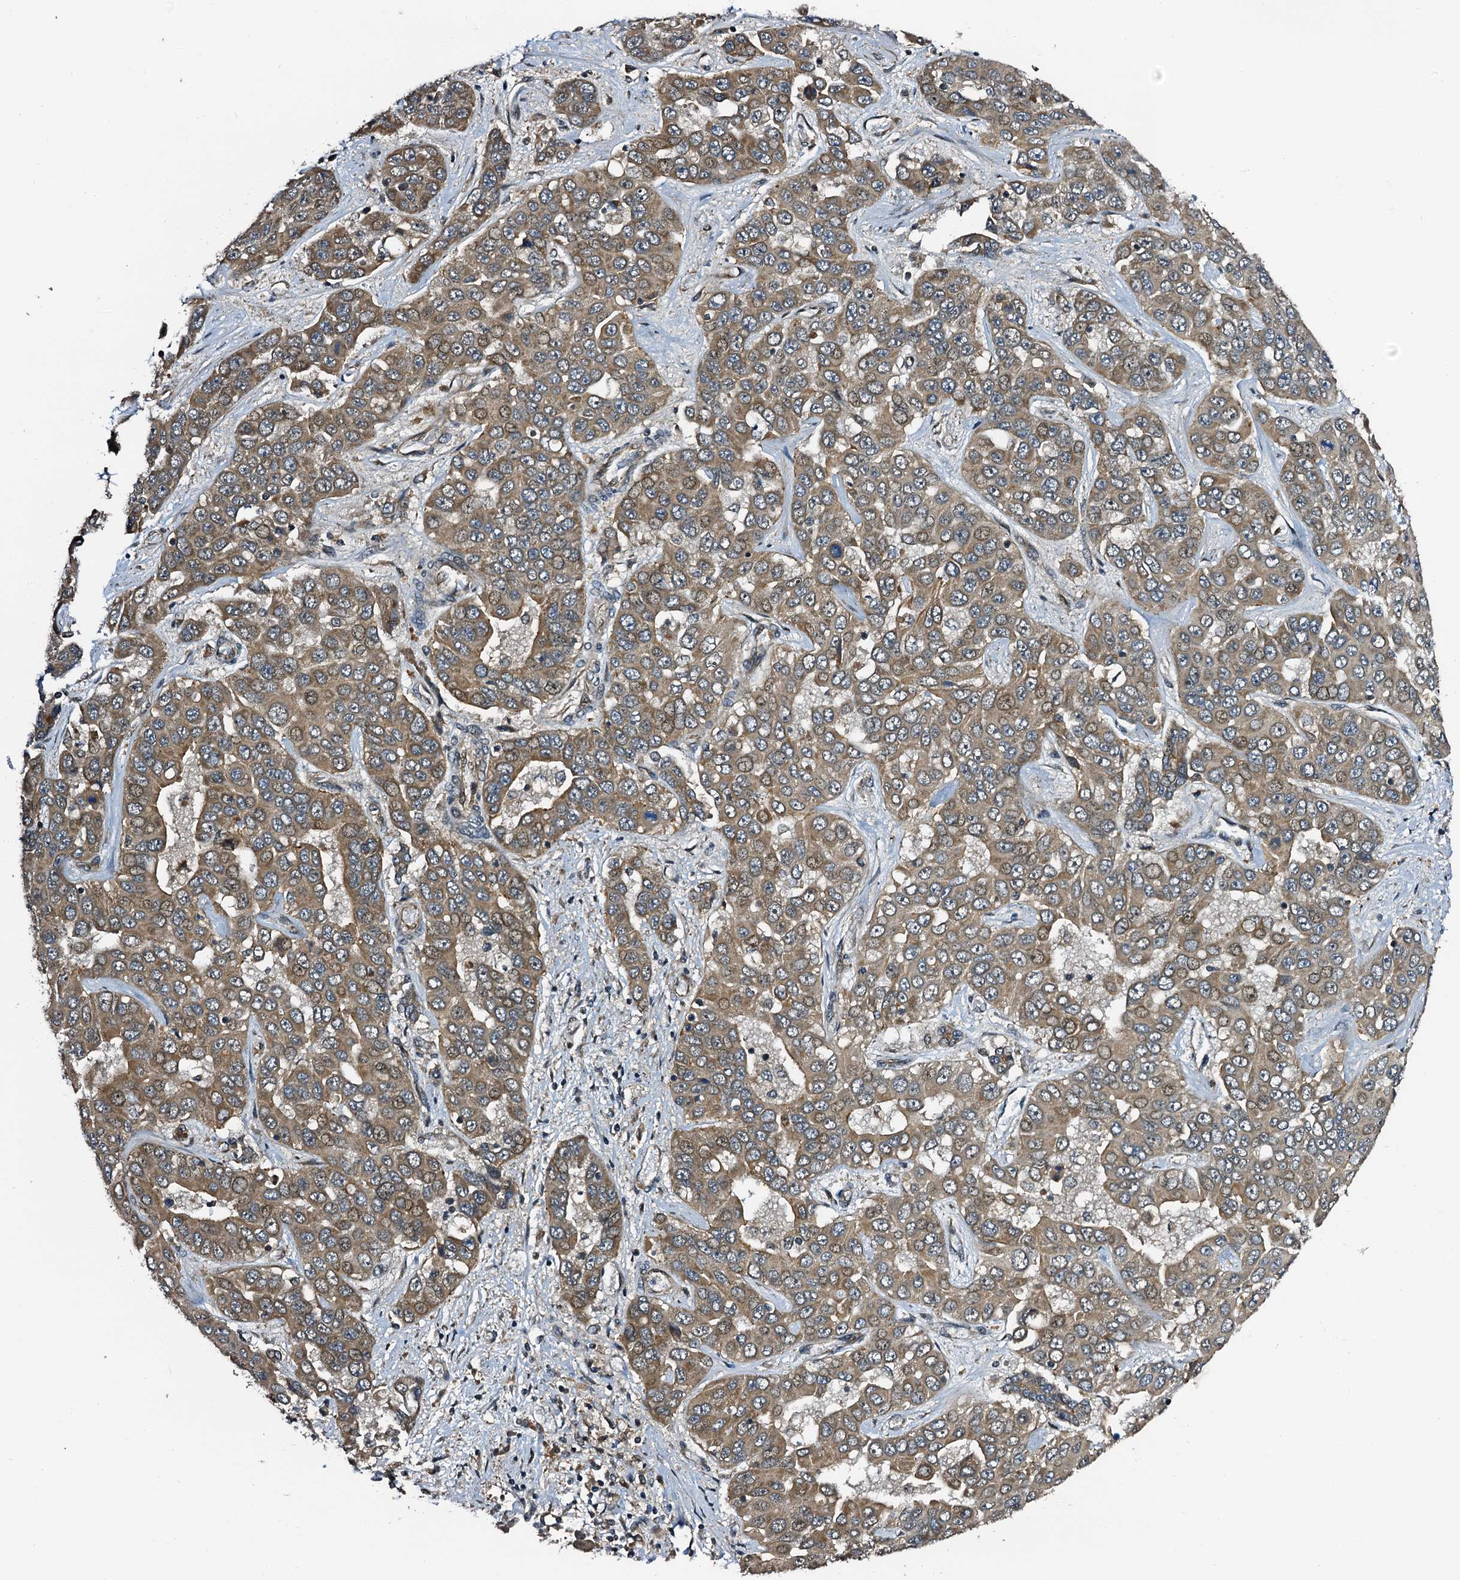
{"staining": {"intensity": "moderate", "quantity": ">75%", "location": "cytoplasmic/membranous"}, "tissue": "liver cancer", "cell_type": "Tumor cells", "image_type": "cancer", "snomed": [{"axis": "morphology", "description": "Cholangiocarcinoma"}, {"axis": "topography", "description": "Liver"}], "caption": "An image showing moderate cytoplasmic/membranous staining in approximately >75% of tumor cells in liver cancer, as visualized by brown immunohistochemical staining.", "gene": "NAA16", "patient": {"sex": "female", "age": 52}}